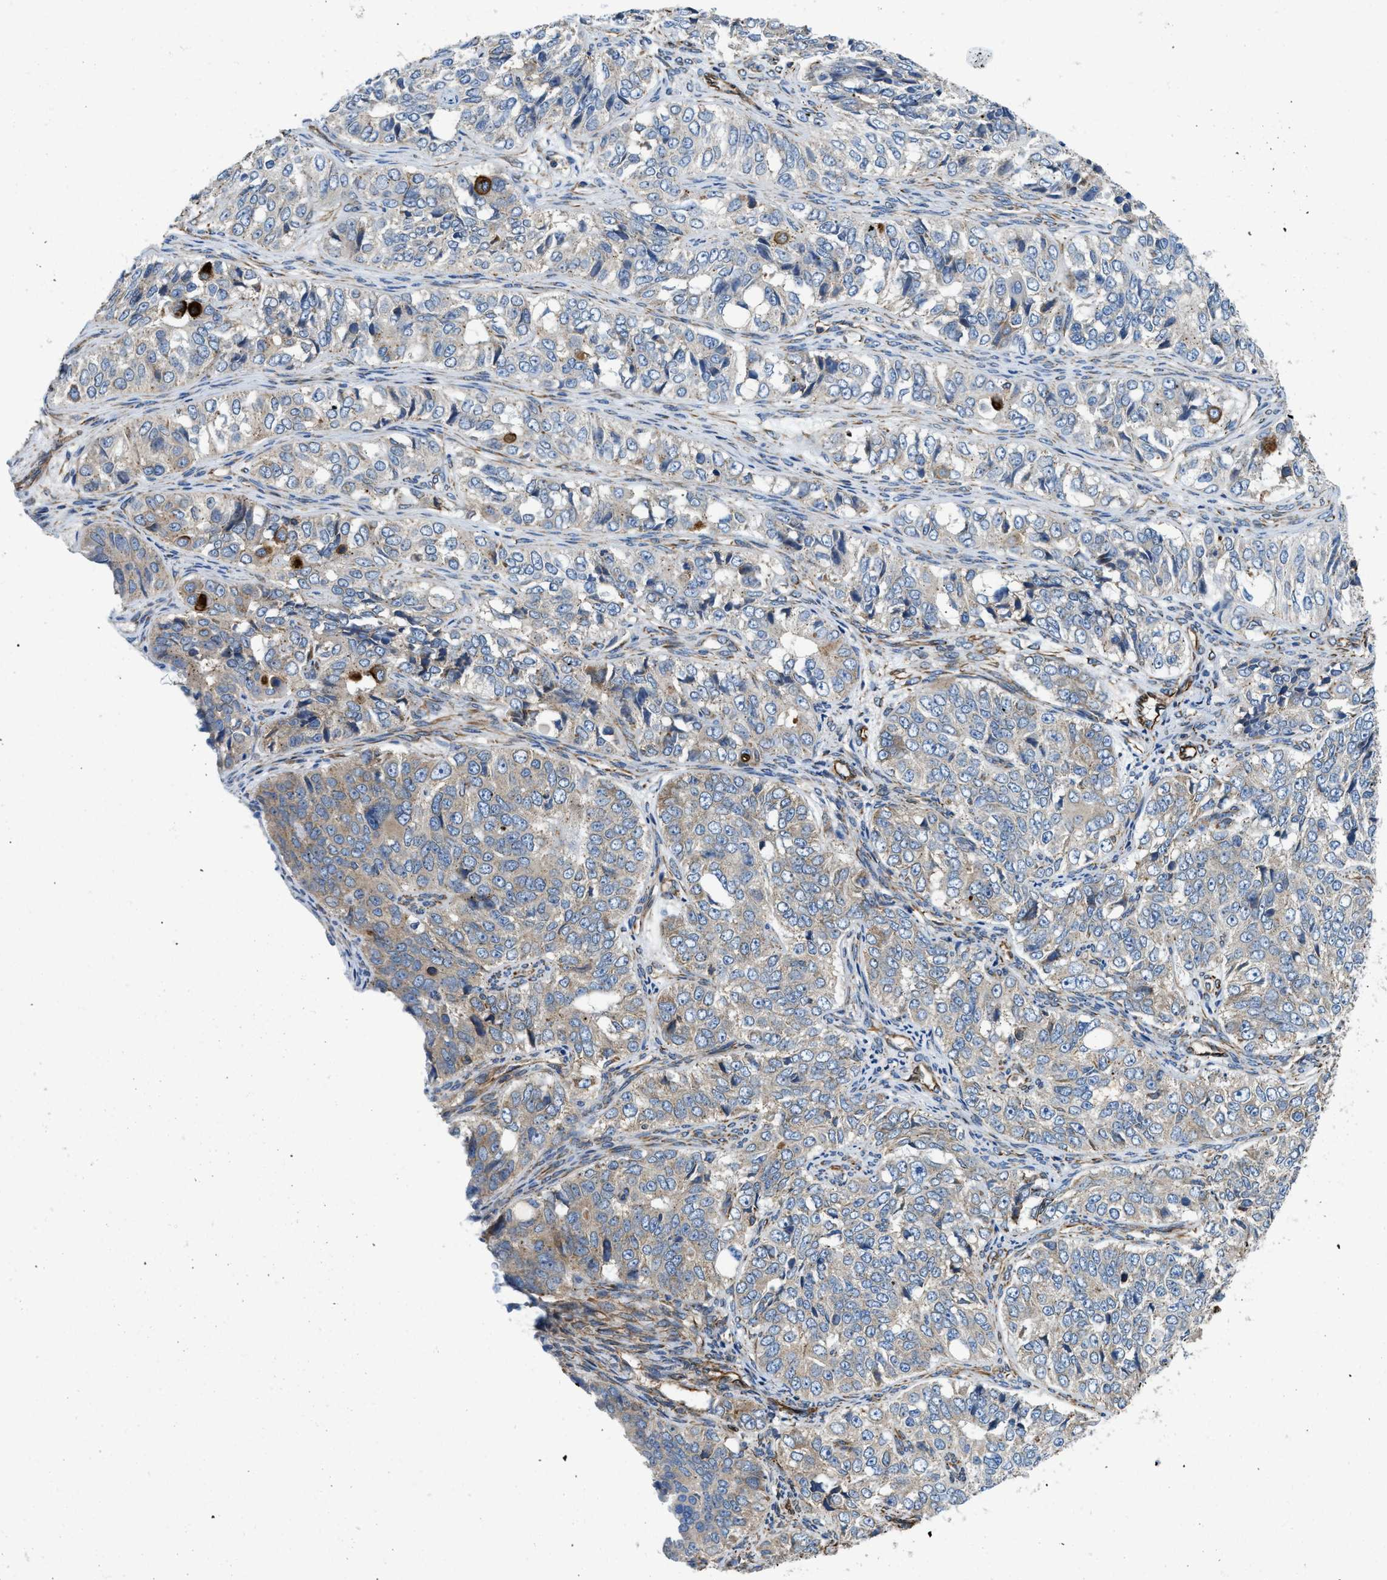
{"staining": {"intensity": "weak", "quantity": "<25%", "location": "cytoplasmic/membranous"}, "tissue": "ovarian cancer", "cell_type": "Tumor cells", "image_type": "cancer", "snomed": [{"axis": "morphology", "description": "Carcinoma, endometroid"}, {"axis": "topography", "description": "Ovary"}], "caption": "Ovarian endometroid carcinoma stained for a protein using immunohistochemistry reveals no positivity tumor cells.", "gene": "HSD17B12", "patient": {"sex": "female", "age": 51}}